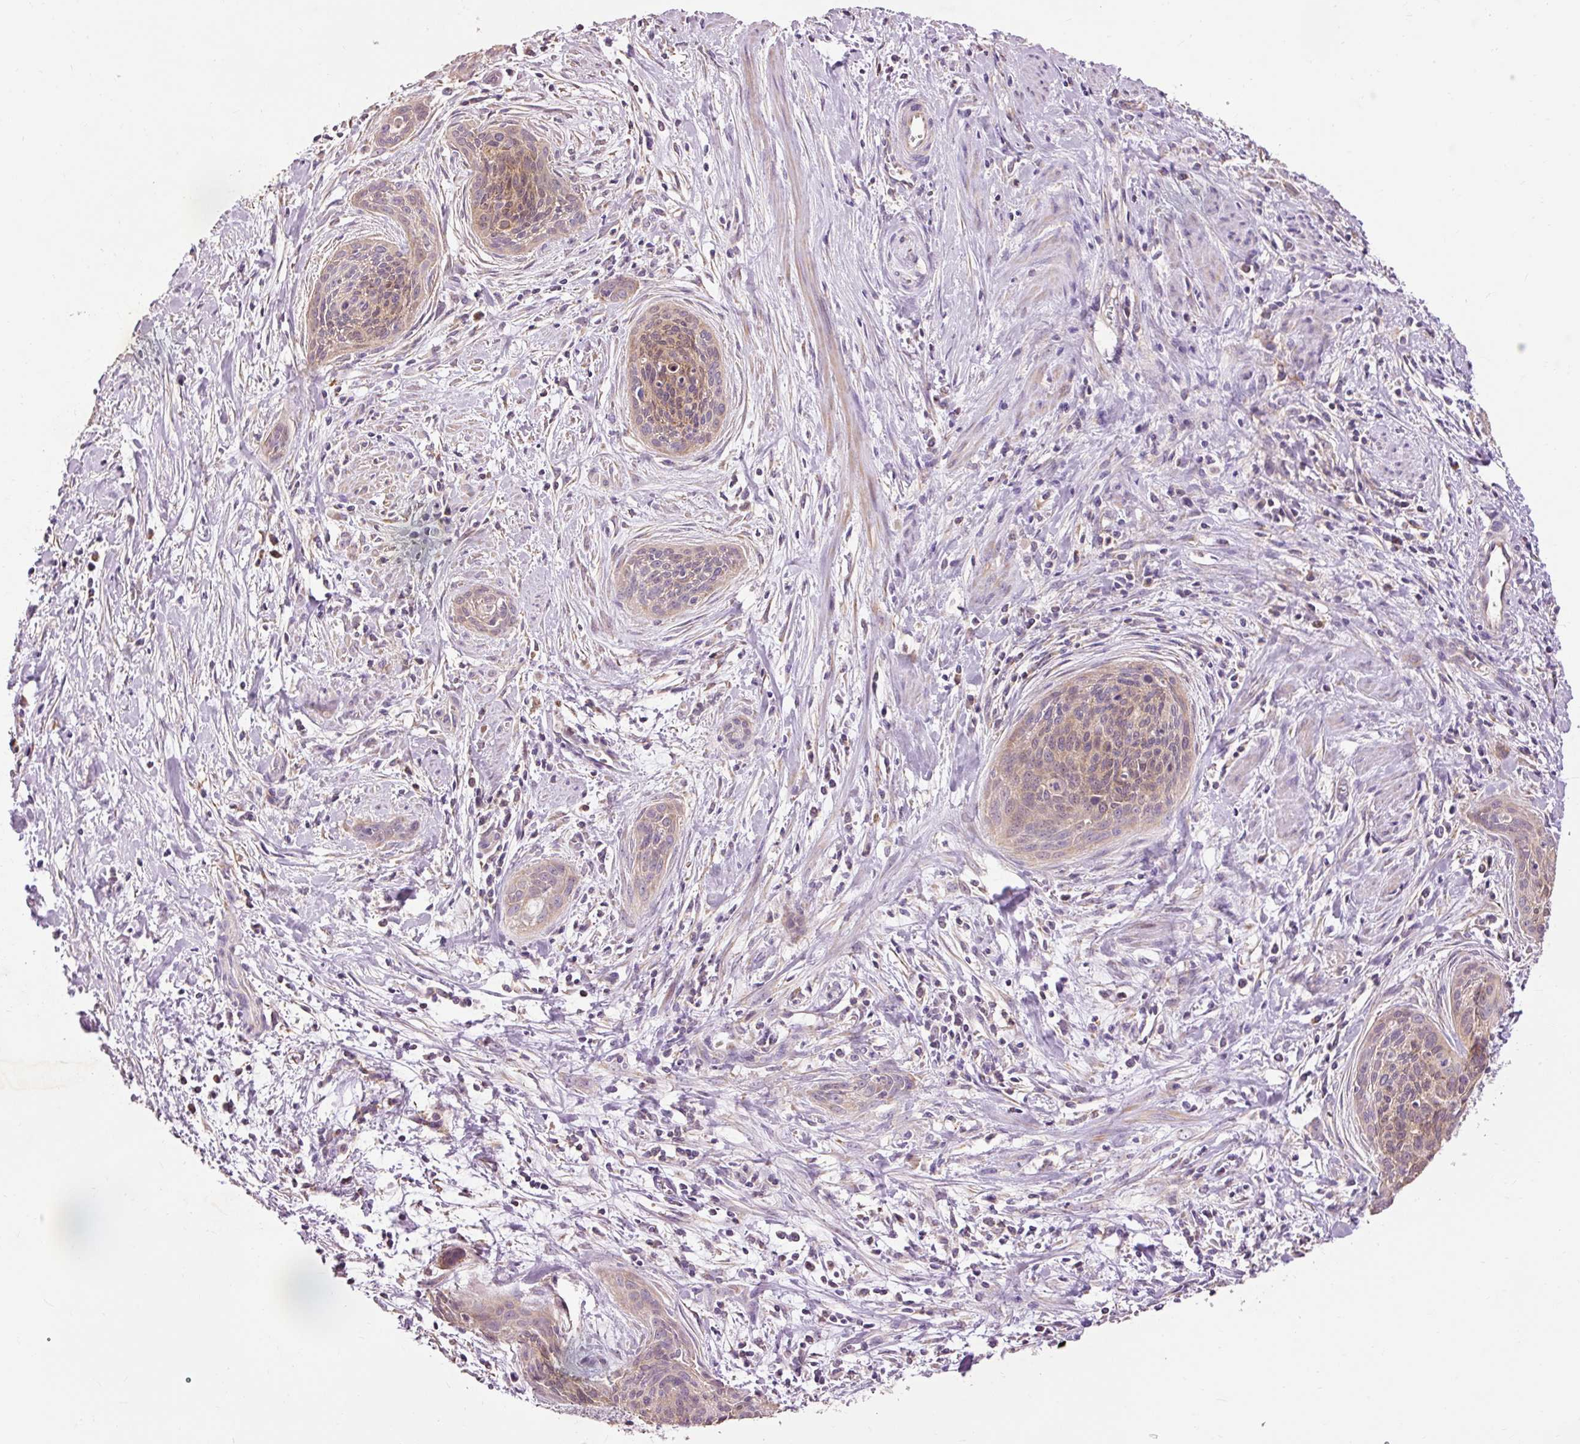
{"staining": {"intensity": "weak", "quantity": ">75%", "location": "cytoplasmic/membranous"}, "tissue": "cervical cancer", "cell_type": "Tumor cells", "image_type": "cancer", "snomed": [{"axis": "morphology", "description": "Squamous cell carcinoma, NOS"}, {"axis": "topography", "description": "Cervix"}], "caption": "IHC of human cervical cancer displays low levels of weak cytoplasmic/membranous expression in about >75% of tumor cells.", "gene": "PRDX5", "patient": {"sex": "female", "age": 55}}